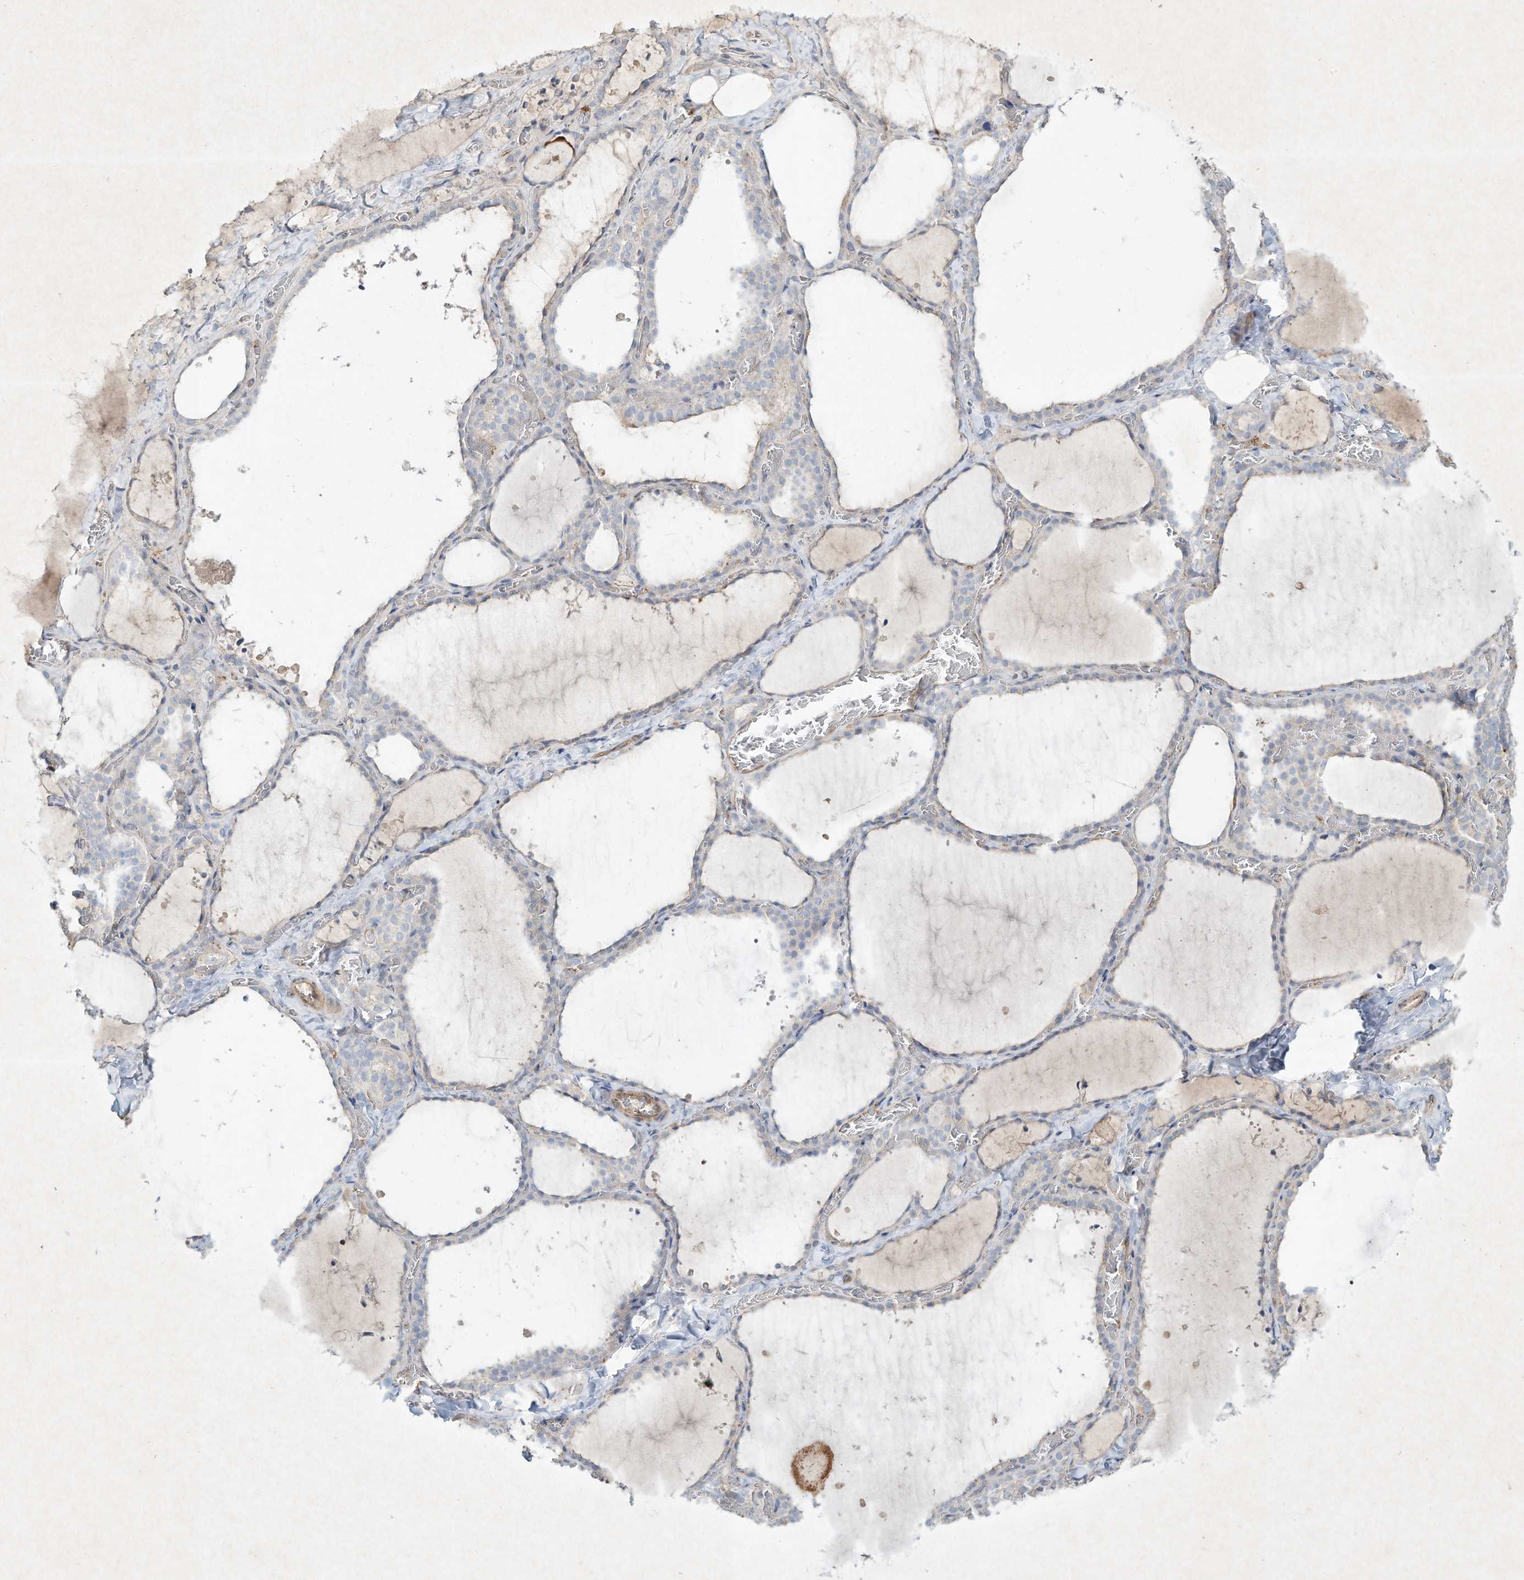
{"staining": {"intensity": "negative", "quantity": "none", "location": "none"}, "tissue": "thyroid gland", "cell_type": "Glandular cells", "image_type": "normal", "snomed": [{"axis": "morphology", "description": "Normal tissue, NOS"}, {"axis": "topography", "description": "Thyroid gland"}], "caption": "DAB immunohistochemical staining of benign thyroid gland displays no significant staining in glandular cells.", "gene": "HTR5A", "patient": {"sex": "female", "age": 22}}